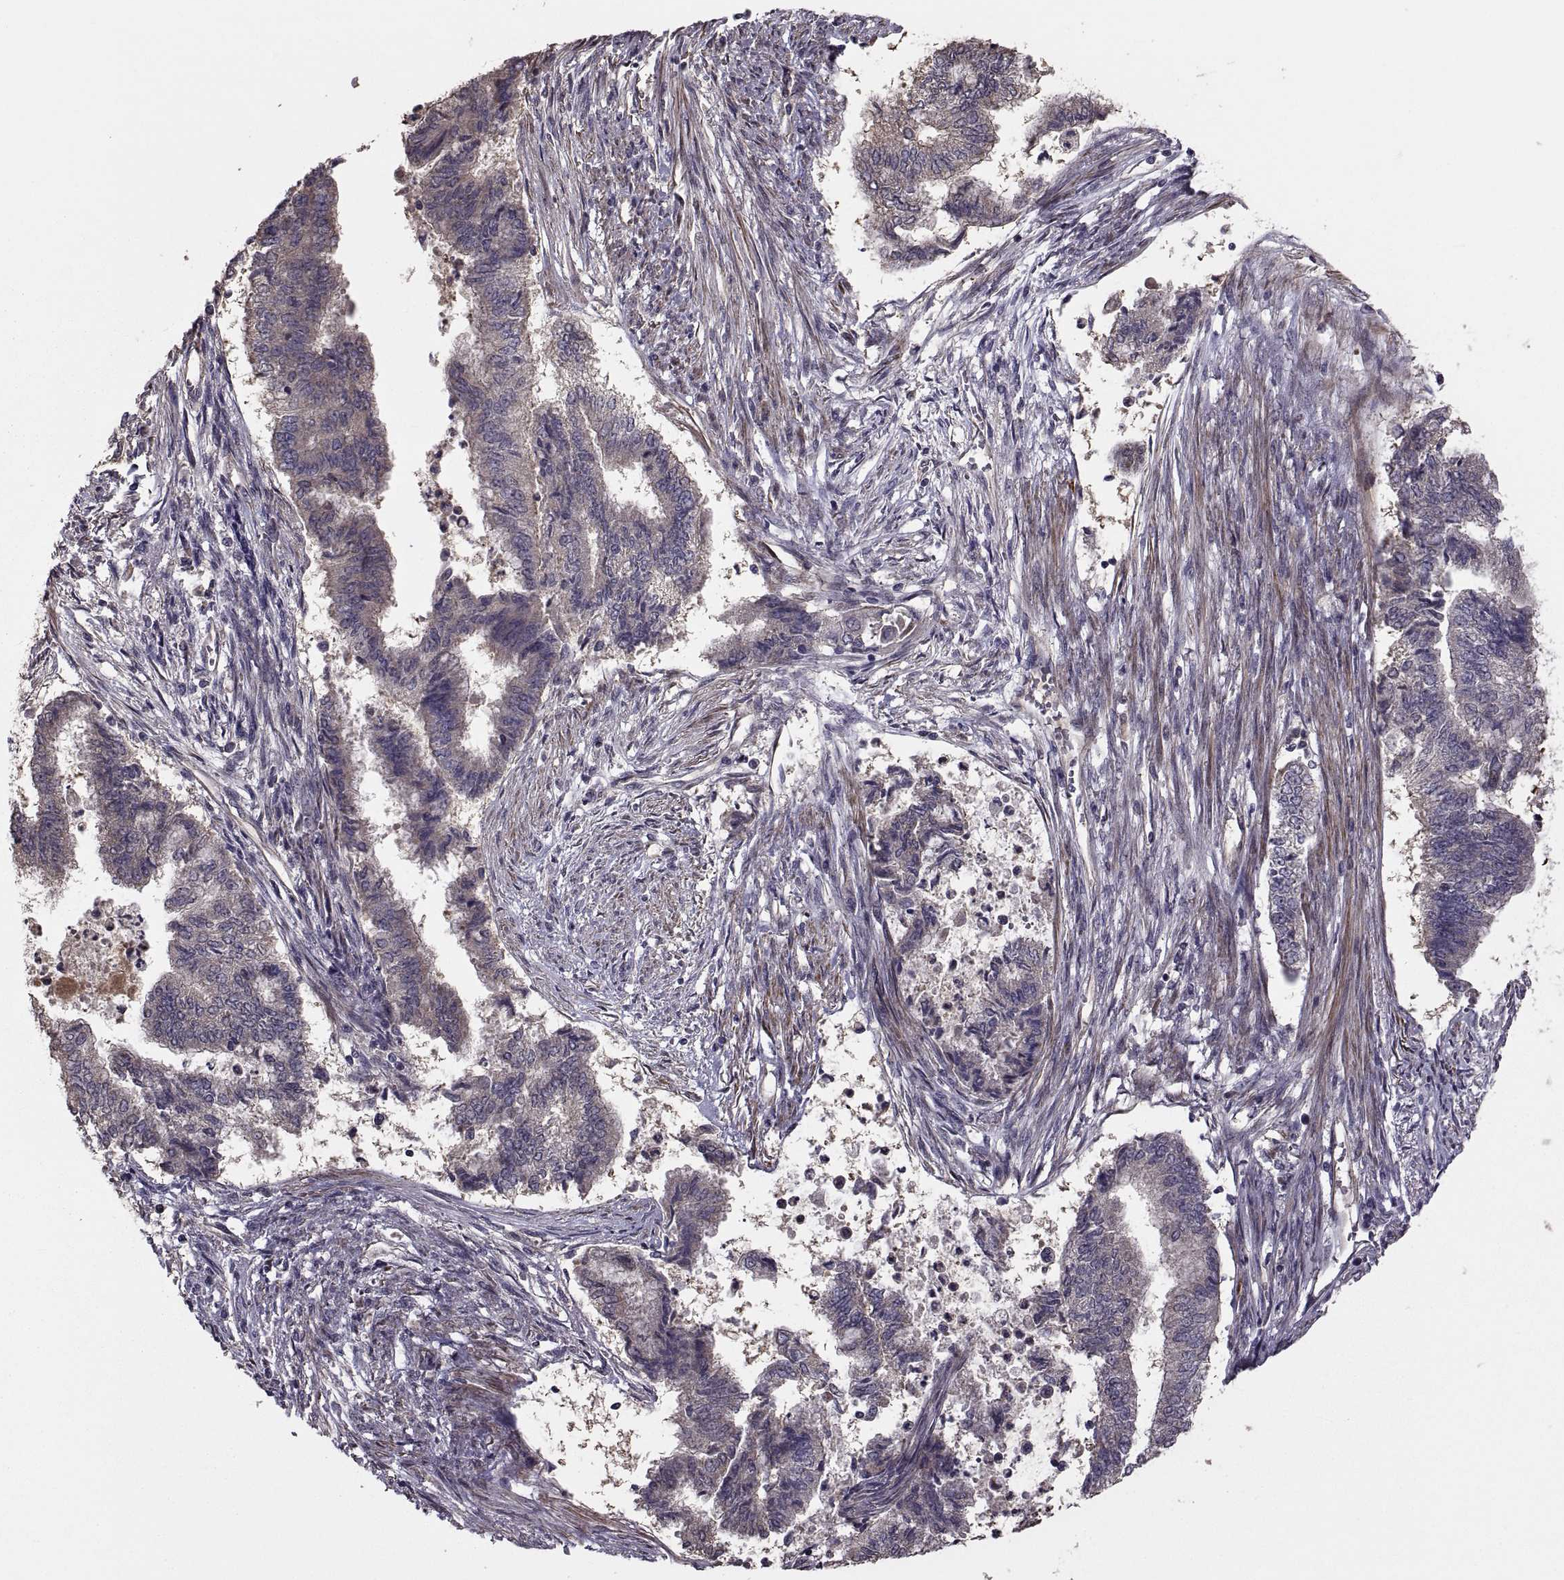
{"staining": {"intensity": "weak", "quantity": "25%-75%", "location": "cytoplasmic/membranous"}, "tissue": "endometrial cancer", "cell_type": "Tumor cells", "image_type": "cancer", "snomed": [{"axis": "morphology", "description": "Adenocarcinoma, NOS"}, {"axis": "topography", "description": "Endometrium"}], "caption": "Adenocarcinoma (endometrial) stained for a protein (brown) displays weak cytoplasmic/membranous positive expression in approximately 25%-75% of tumor cells.", "gene": "PMM2", "patient": {"sex": "female", "age": 65}}